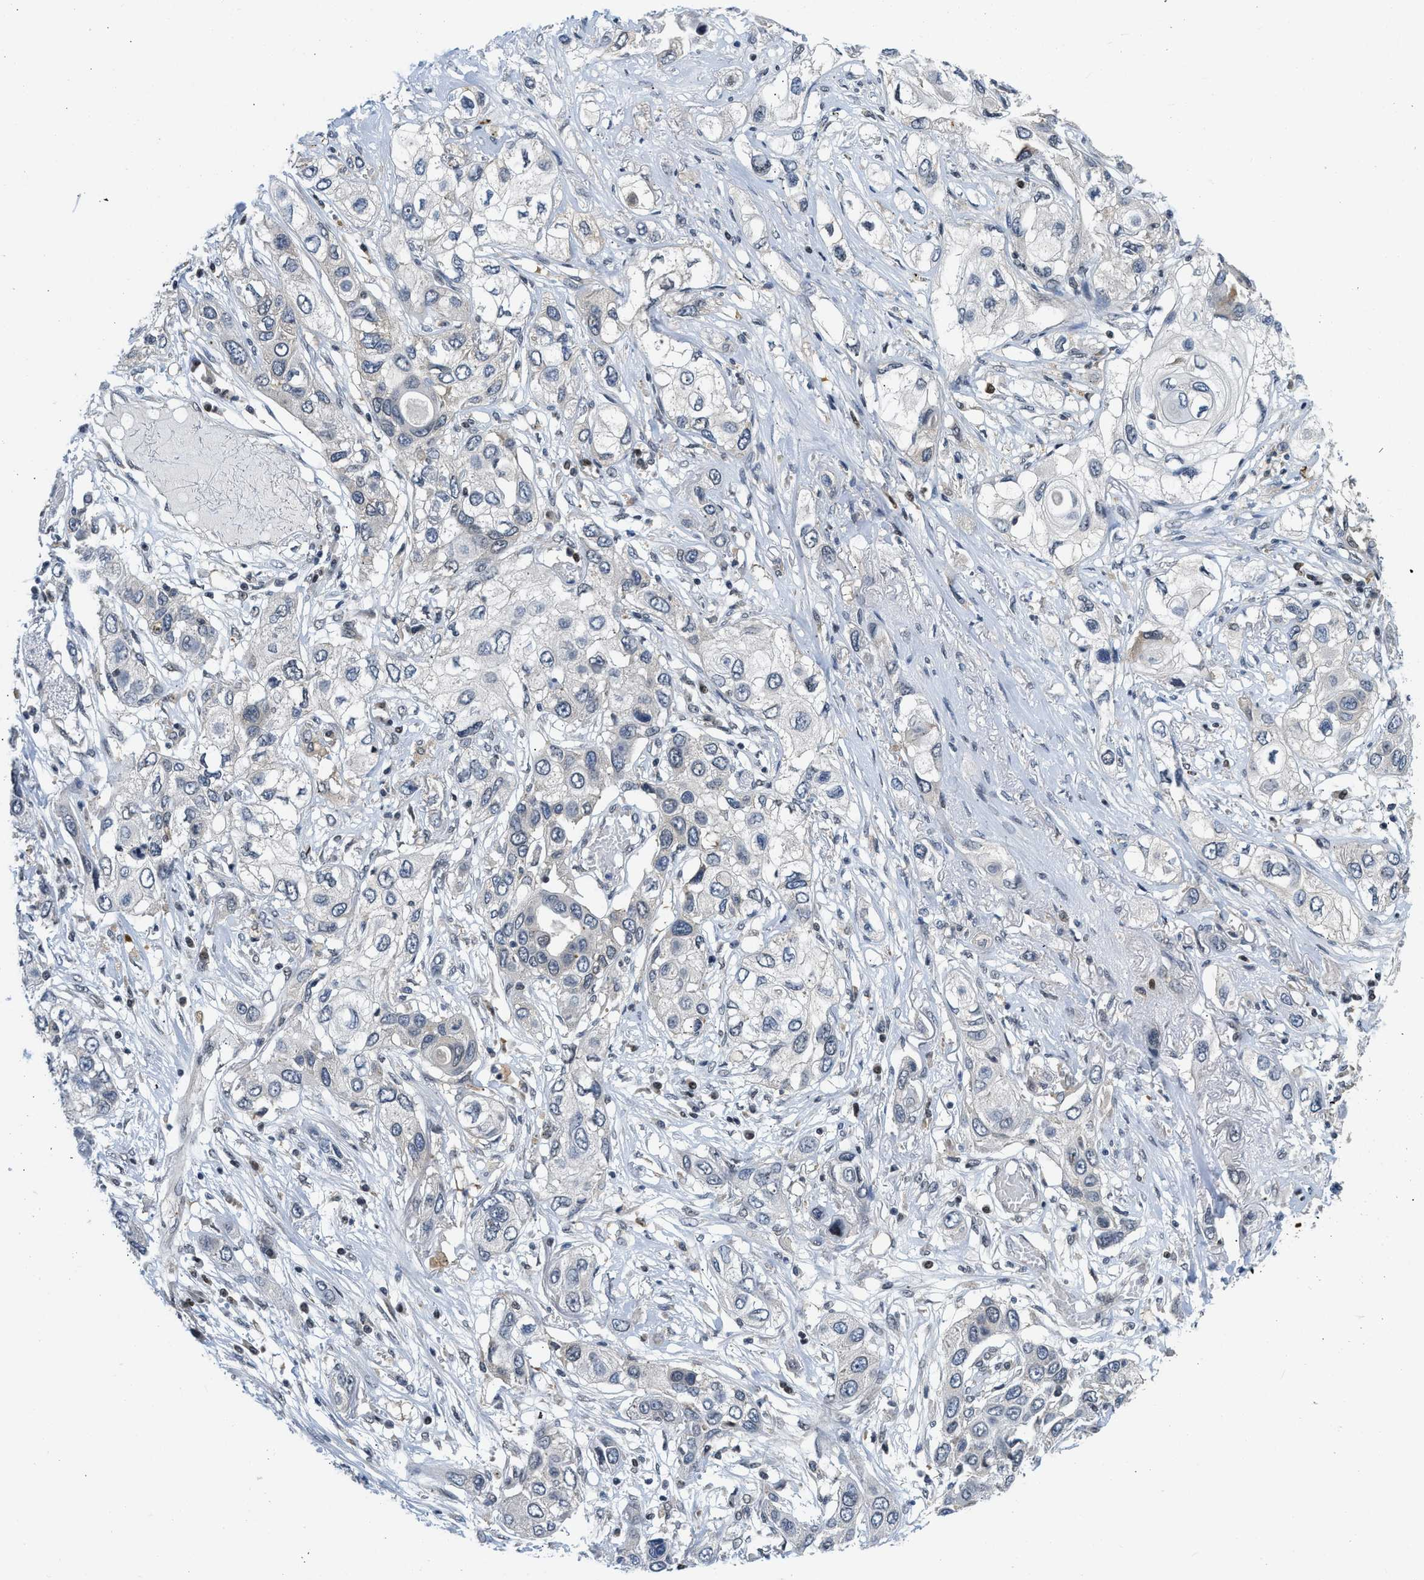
{"staining": {"intensity": "negative", "quantity": "none", "location": "none"}, "tissue": "lung cancer", "cell_type": "Tumor cells", "image_type": "cancer", "snomed": [{"axis": "morphology", "description": "Squamous cell carcinoma, NOS"}, {"axis": "topography", "description": "Lung"}], "caption": "The image displays no significant expression in tumor cells of lung squamous cell carcinoma. (Brightfield microscopy of DAB immunohistochemistry at high magnification).", "gene": "OLIG3", "patient": {"sex": "male", "age": 71}}